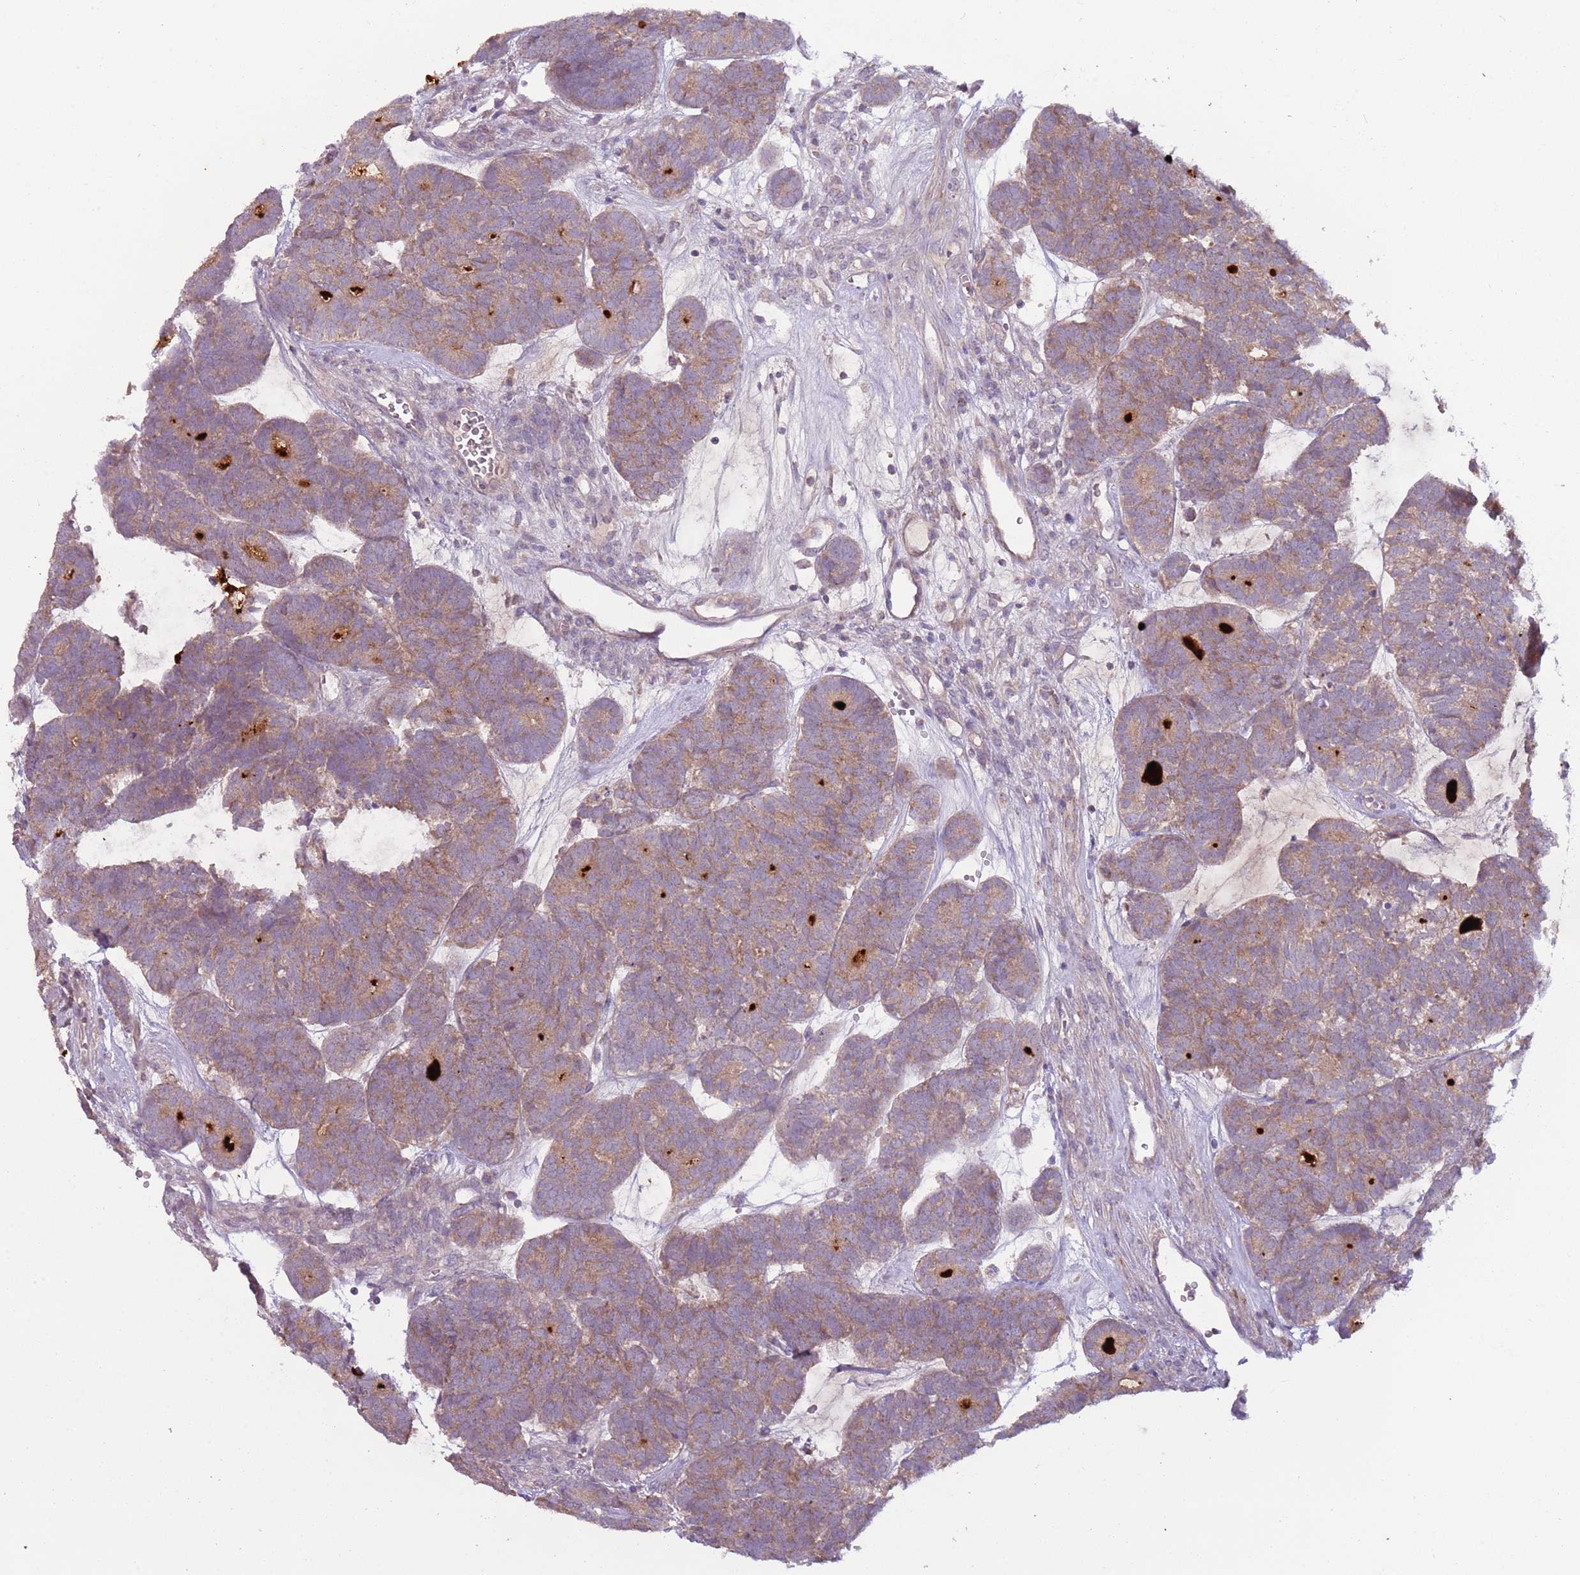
{"staining": {"intensity": "weak", "quantity": ">75%", "location": "cytoplasmic/membranous"}, "tissue": "head and neck cancer", "cell_type": "Tumor cells", "image_type": "cancer", "snomed": [{"axis": "morphology", "description": "Adenocarcinoma, NOS"}, {"axis": "topography", "description": "Head-Neck"}], "caption": "Adenocarcinoma (head and neck) was stained to show a protein in brown. There is low levels of weak cytoplasmic/membranous staining in about >75% of tumor cells. (Stains: DAB (3,3'-diaminobenzidine) in brown, nuclei in blue, Microscopy: brightfield microscopy at high magnification).", "gene": "DTD2", "patient": {"sex": "female", "age": 81}}